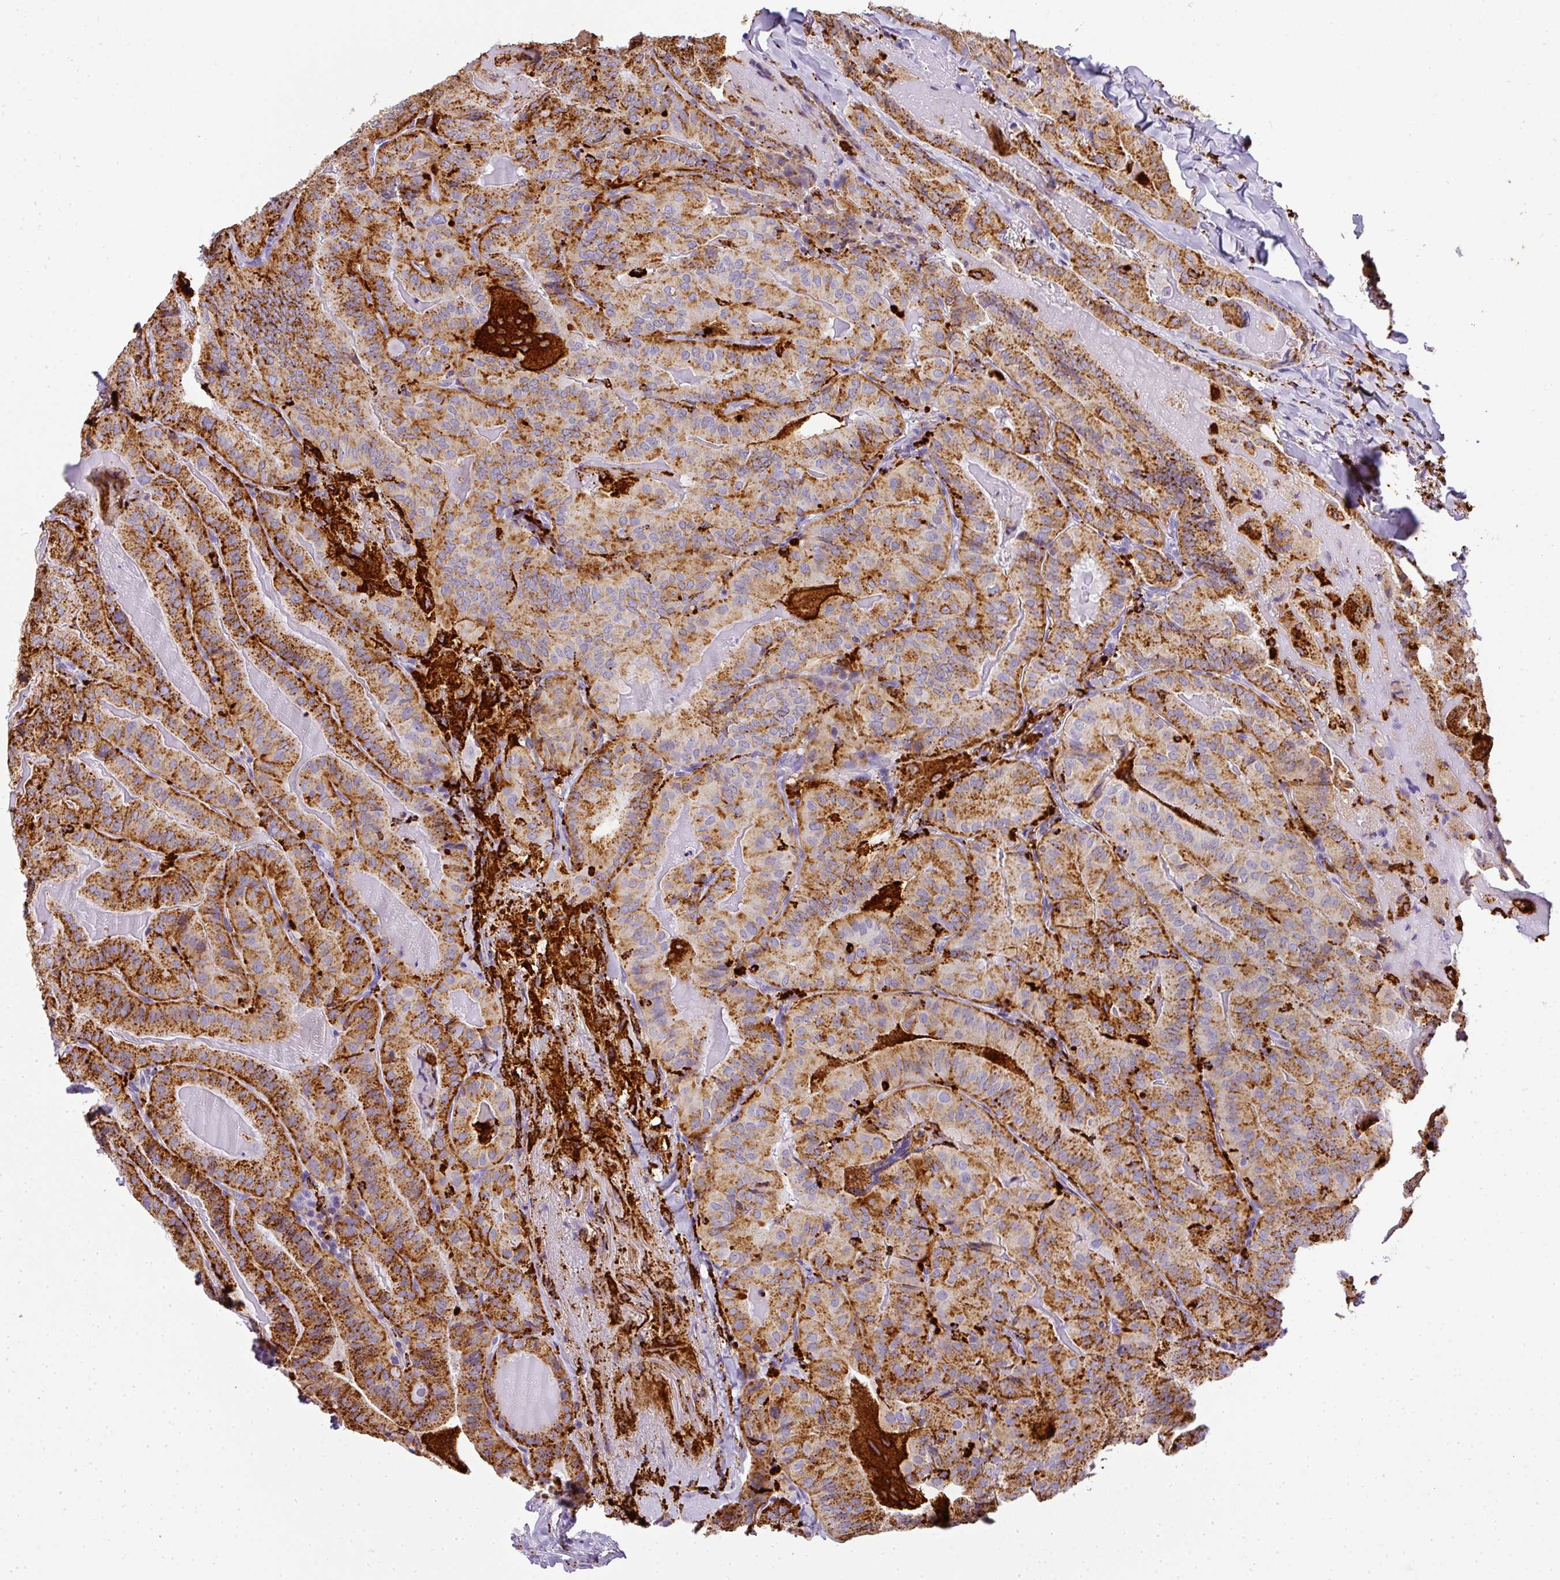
{"staining": {"intensity": "moderate", "quantity": ">75%", "location": "cytoplasmic/membranous"}, "tissue": "thyroid cancer", "cell_type": "Tumor cells", "image_type": "cancer", "snomed": [{"axis": "morphology", "description": "Papillary adenocarcinoma, NOS"}, {"axis": "topography", "description": "Thyroid gland"}], "caption": "IHC of papillary adenocarcinoma (thyroid) shows medium levels of moderate cytoplasmic/membranous expression in about >75% of tumor cells. (DAB (3,3'-diaminobenzidine) IHC with brightfield microscopy, high magnification).", "gene": "MMACHC", "patient": {"sex": "female", "age": 68}}